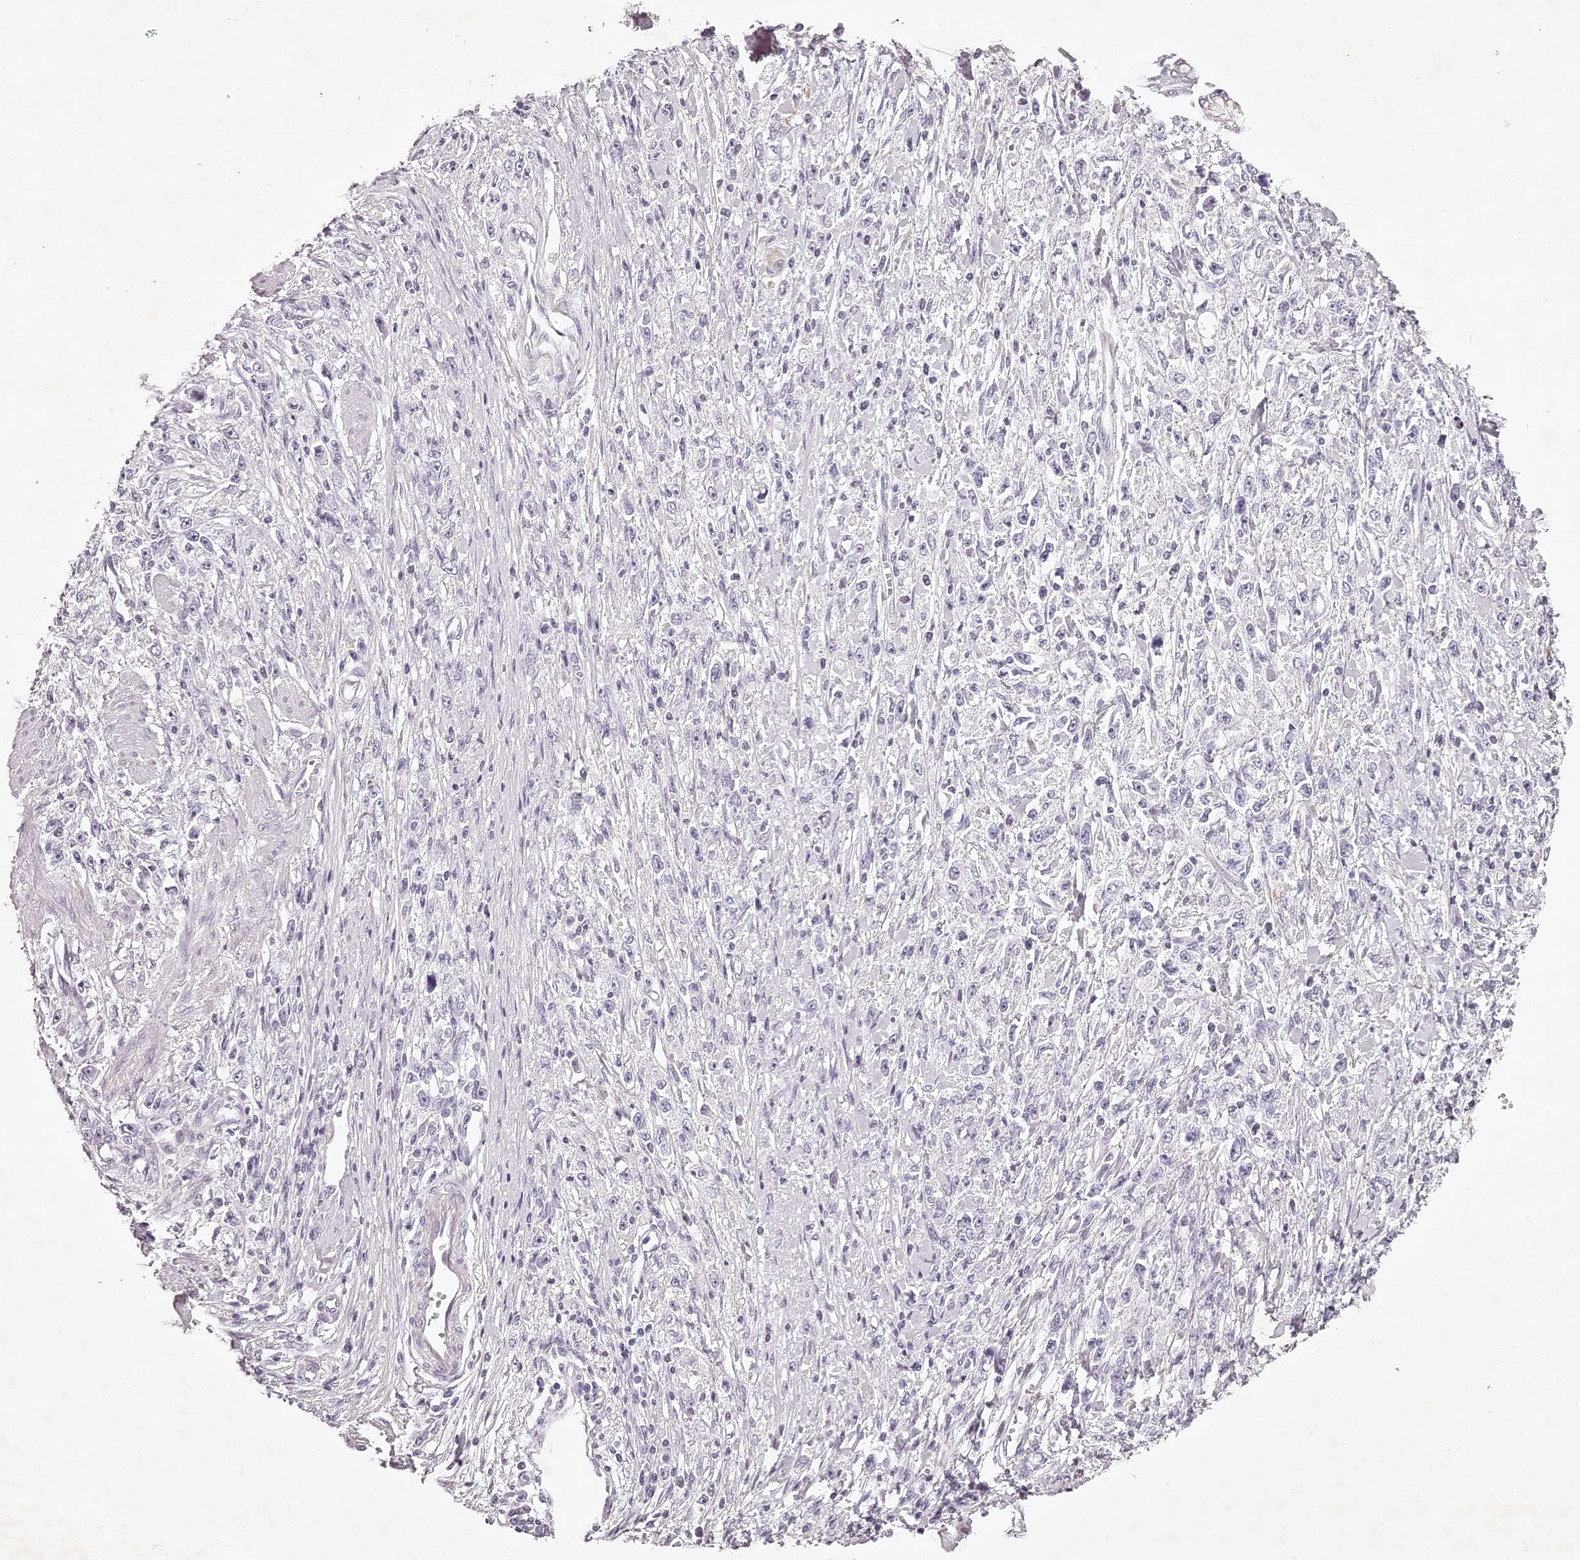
{"staining": {"intensity": "negative", "quantity": "none", "location": "none"}, "tissue": "stomach cancer", "cell_type": "Tumor cells", "image_type": "cancer", "snomed": [{"axis": "morphology", "description": "Adenocarcinoma, NOS"}, {"axis": "topography", "description": "Stomach"}], "caption": "An immunohistochemistry photomicrograph of stomach adenocarcinoma is shown. There is no staining in tumor cells of stomach adenocarcinoma.", "gene": "ELAPOR1", "patient": {"sex": "female", "age": 59}}